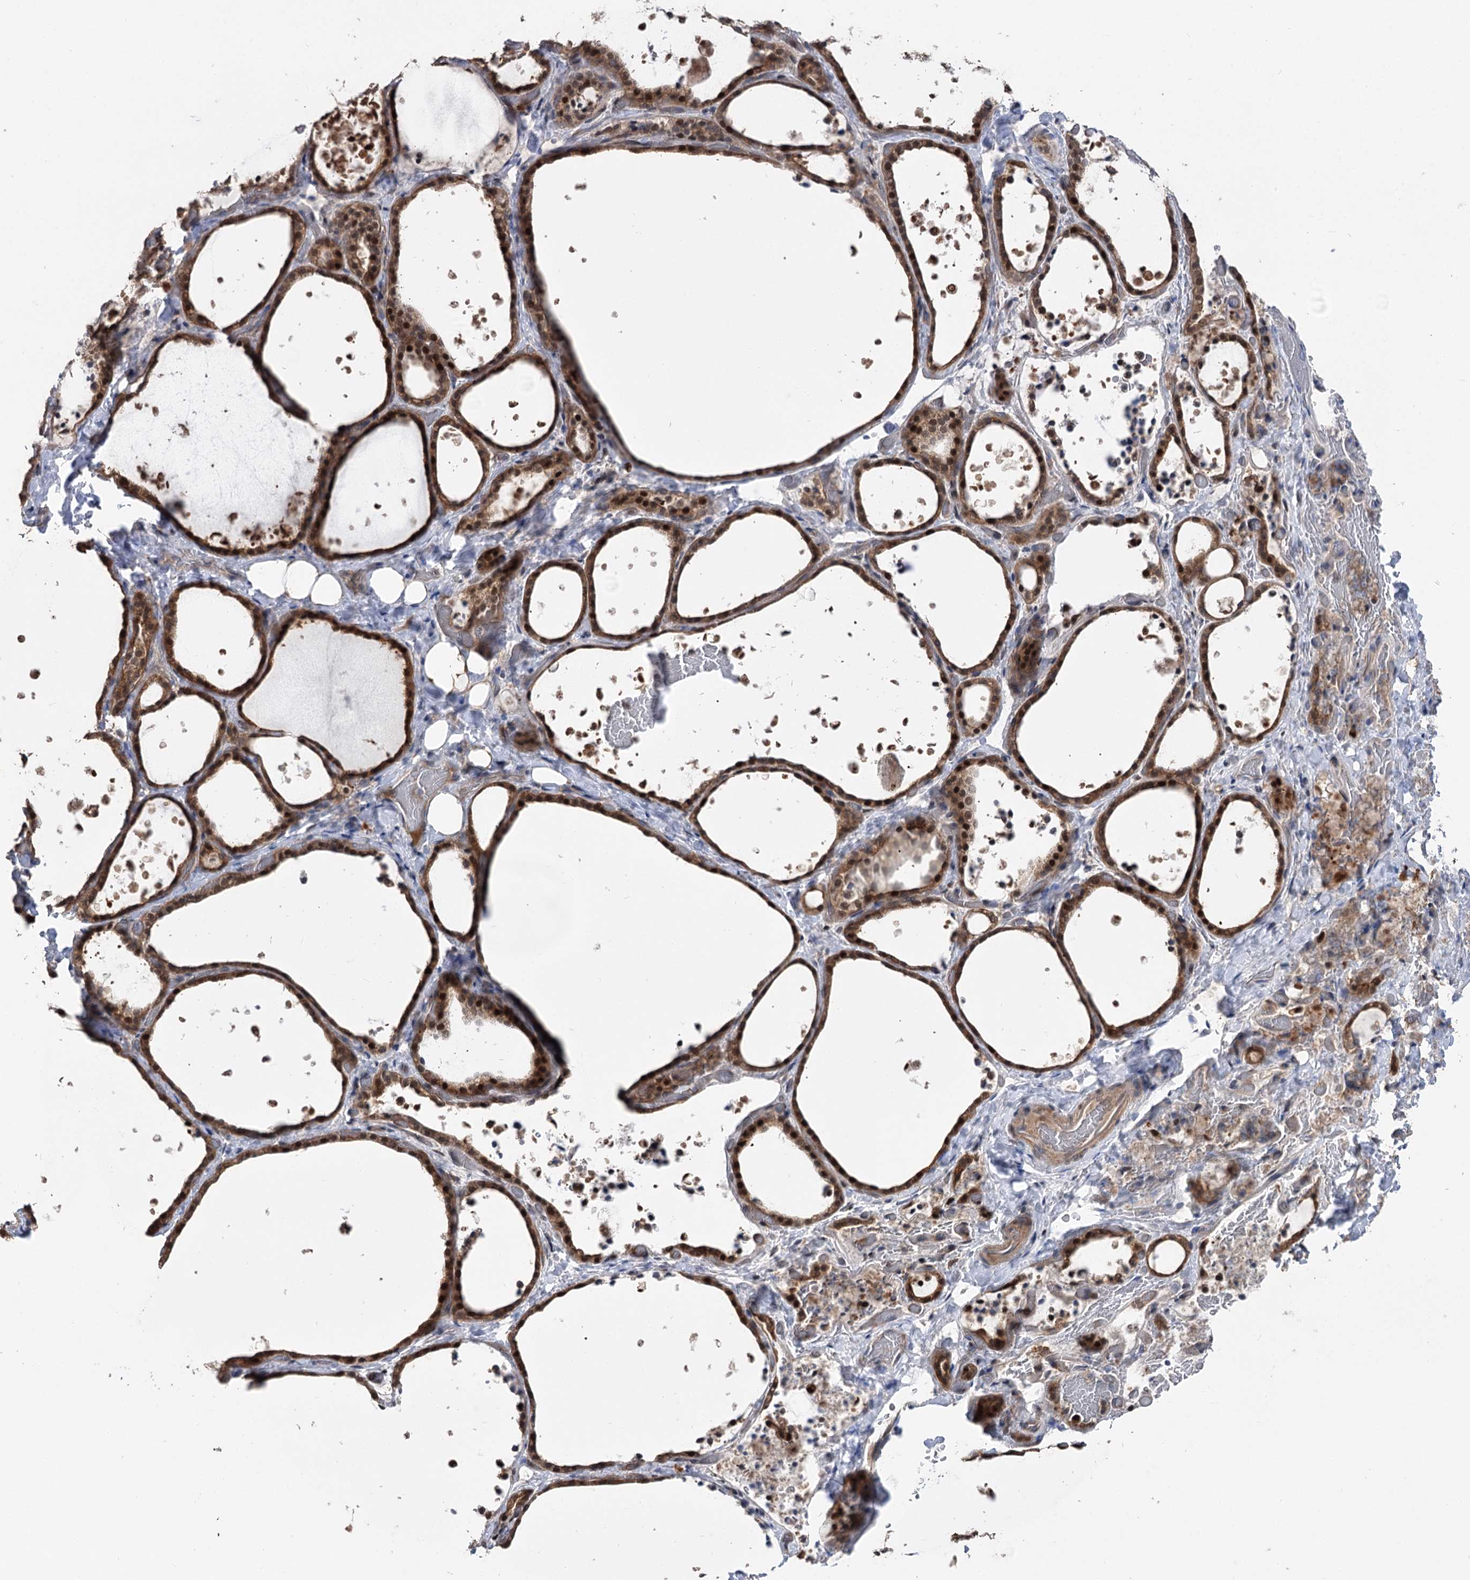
{"staining": {"intensity": "strong", "quantity": ">75%", "location": "cytoplasmic/membranous,nuclear"}, "tissue": "thyroid gland", "cell_type": "Glandular cells", "image_type": "normal", "snomed": [{"axis": "morphology", "description": "Normal tissue, NOS"}, {"axis": "topography", "description": "Thyroid gland"}], "caption": "Protein expression analysis of benign human thyroid gland reveals strong cytoplasmic/membranous,nuclear staining in about >75% of glandular cells. Nuclei are stained in blue.", "gene": "STX6", "patient": {"sex": "female", "age": 44}}